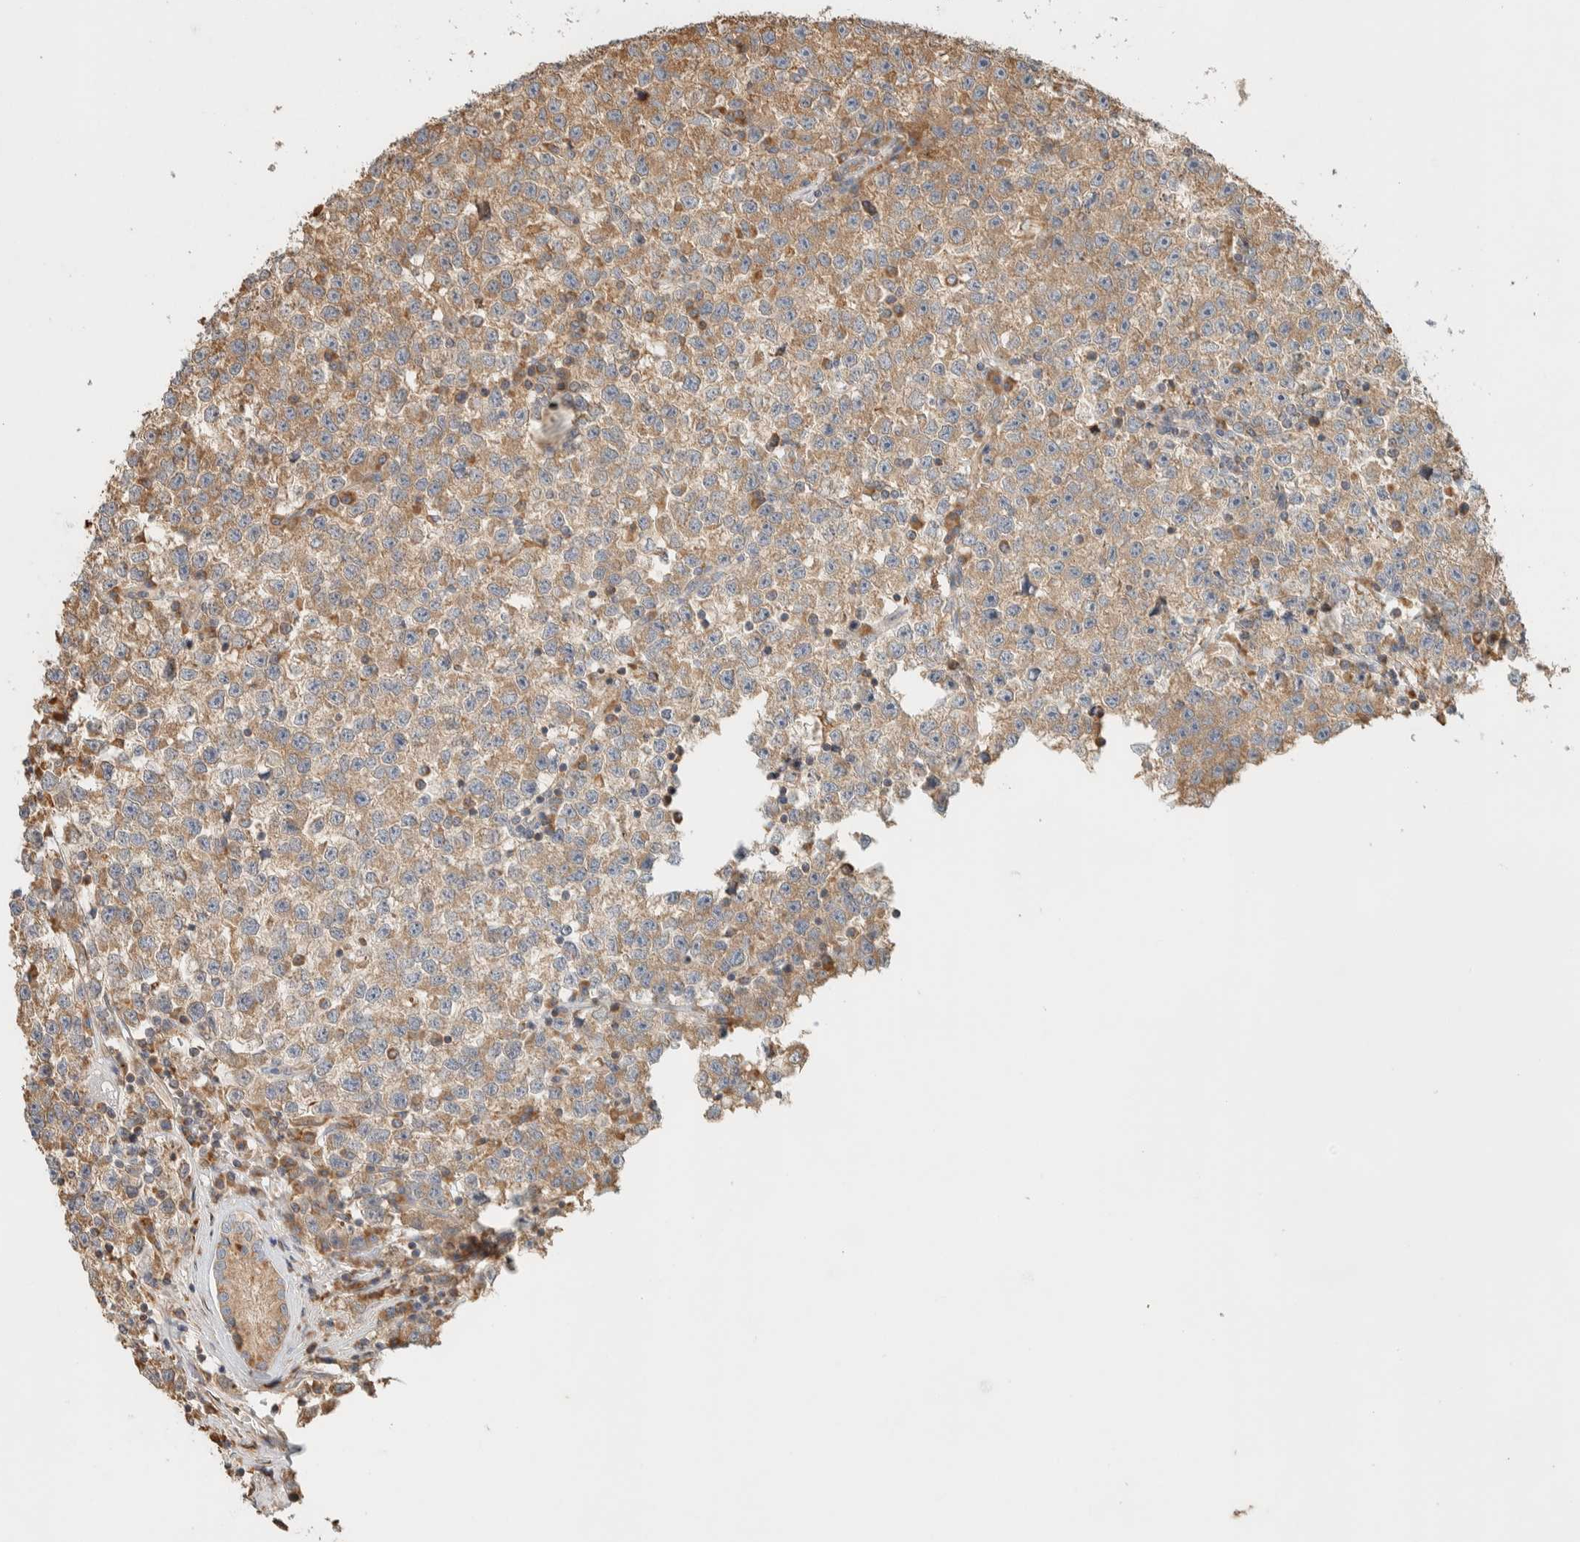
{"staining": {"intensity": "moderate", "quantity": ">75%", "location": "cytoplasmic/membranous"}, "tissue": "testis cancer", "cell_type": "Tumor cells", "image_type": "cancer", "snomed": [{"axis": "morphology", "description": "Seminoma, NOS"}, {"axis": "topography", "description": "Testis"}], "caption": "This image reveals seminoma (testis) stained with immunohistochemistry (IHC) to label a protein in brown. The cytoplasmic/membranous of tumor cells show moderate positivity for the protein. Nuclei are counter-stained blue.", "gene": "RAB11FIP1", "patient": {"sex": "male", "age": 22}}